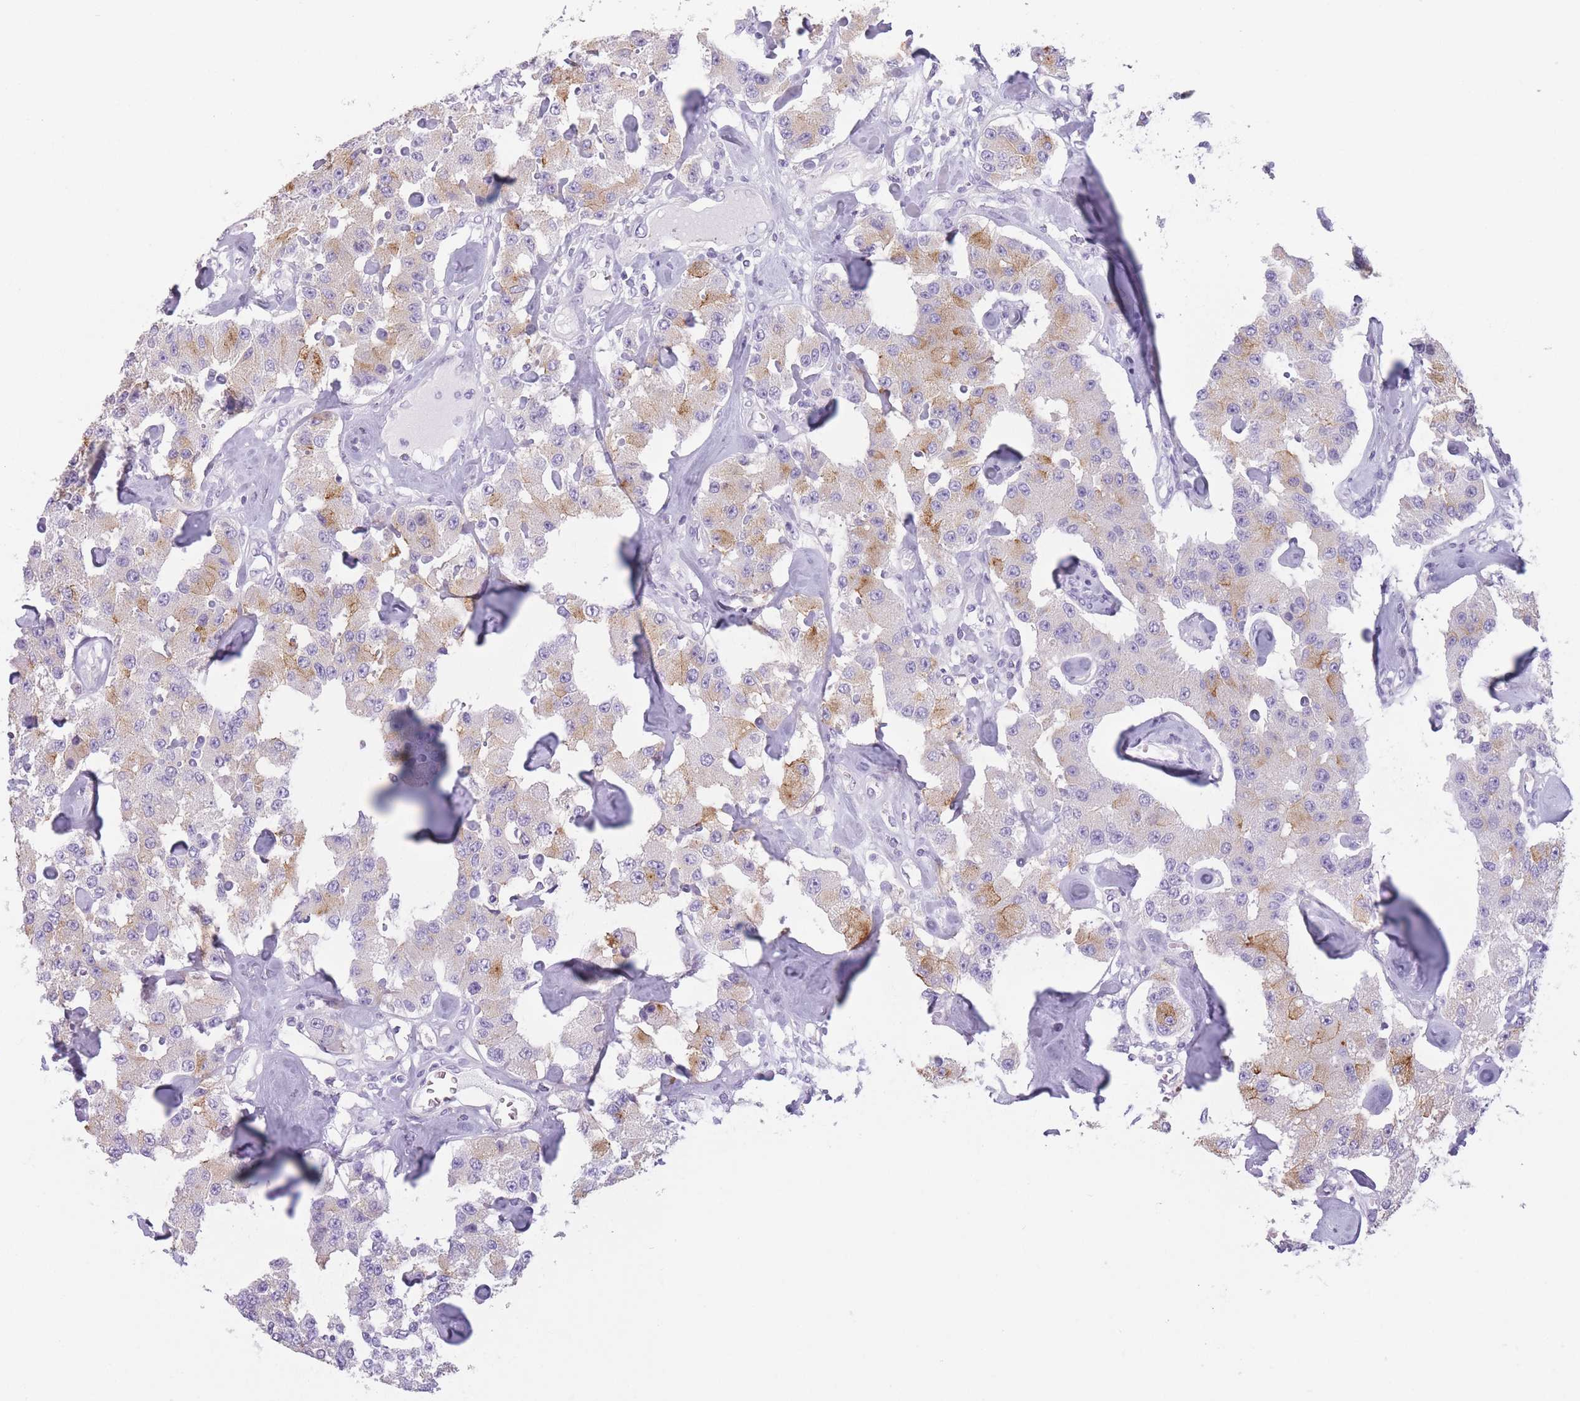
{"staining": {"intensity": "moderate", "quantity": "<25%", "location": "cytoplasmic/membranous"}, "tissue": "carcinoid", "cell_type": "Tumor cells", "image_type": "cancer", "snomed": [{"axis": "morphology", "description": "Carcinoid, malignant, NOS"}, {"axis": "topography", "description": "Pancreas"}], "caption": "A high-resolution histopathology image shows immunohistochemistry (IHC) staining of carcinoid, which exhibits moderate cytoplasmic/membranous expression in about <25% of tumor cells.", "gene": "TMEM236", "patient": {"sex": "male", "age": 41}}